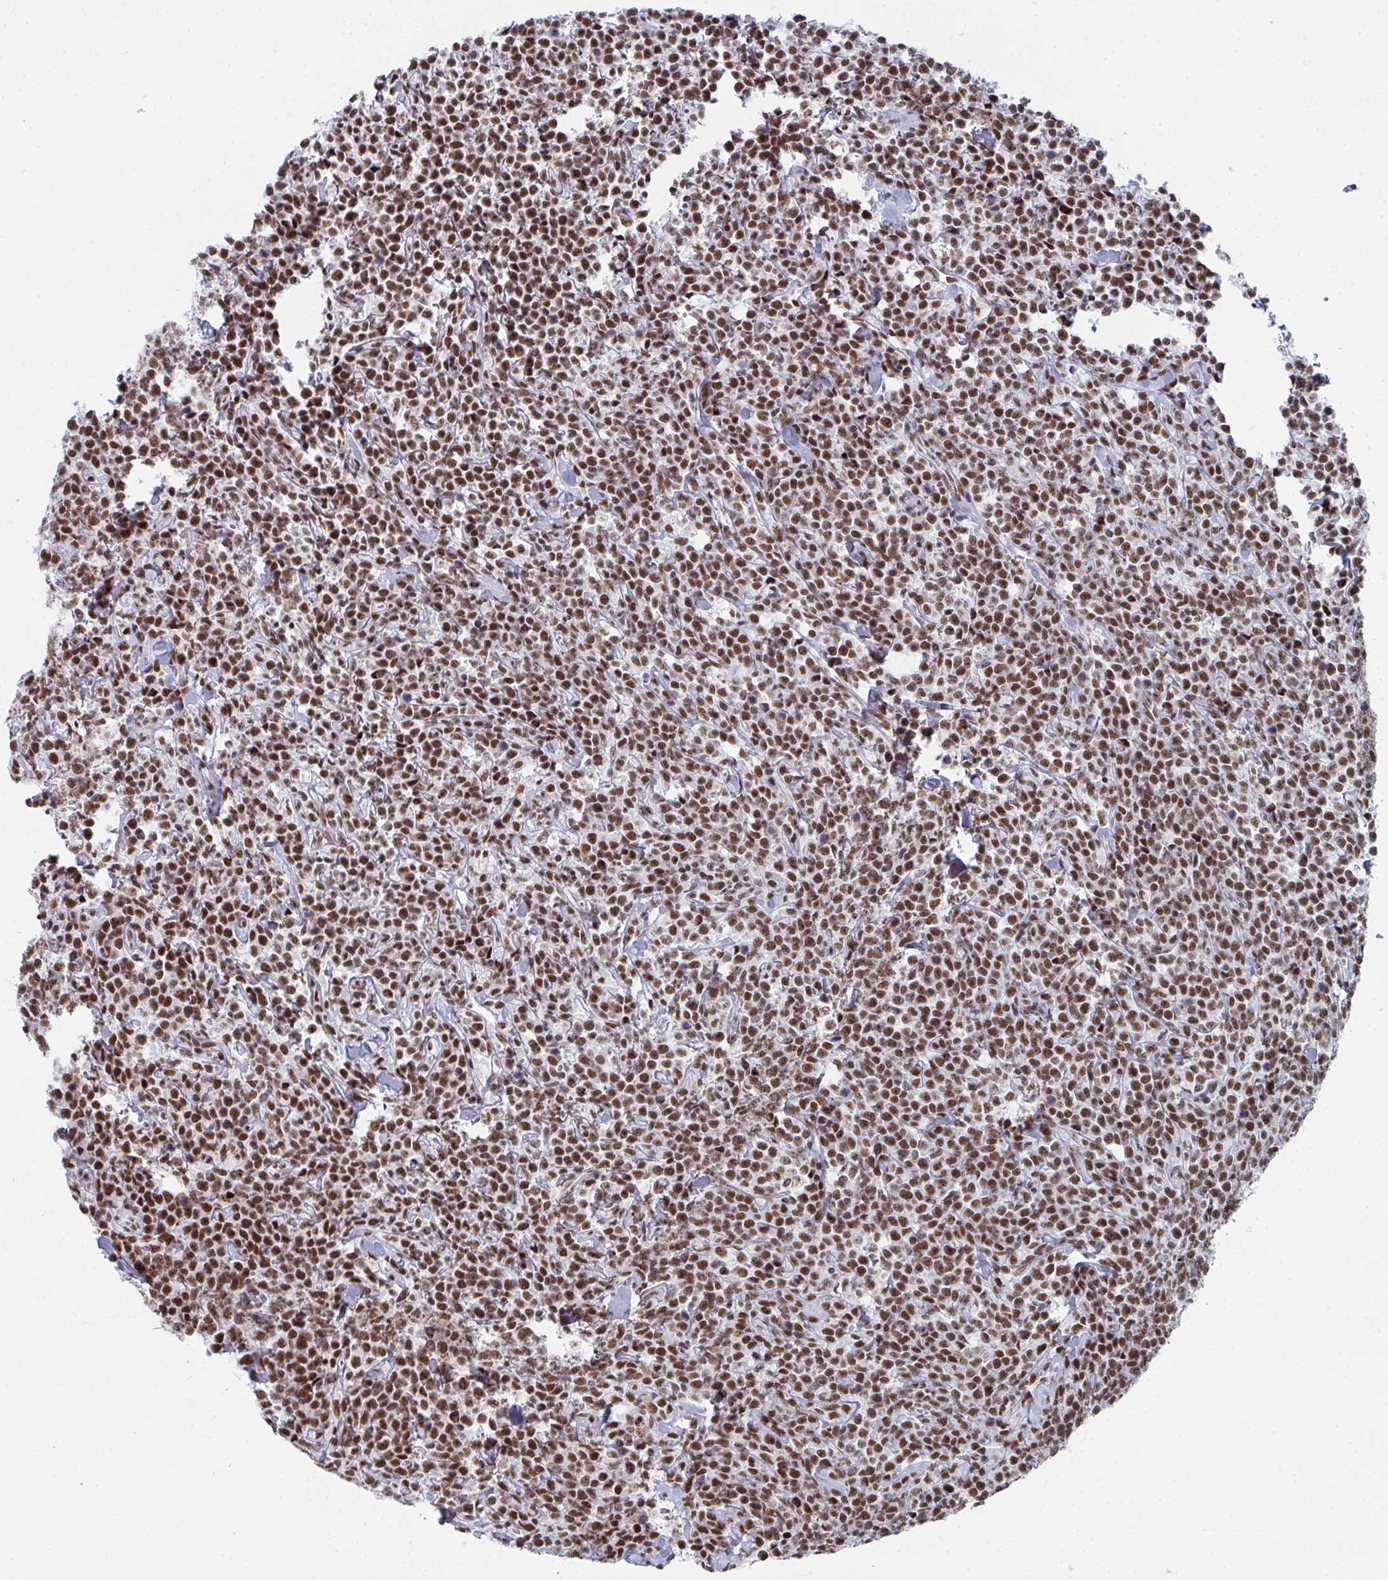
{"staining": {"intensity": "moderate", "quantity": ">75%", "location": "nuclear"}, "tissue": "lymphoma", "cell_type": "Tumor cells", "image_type": "cancer", "snomed": [{"axis": "morphology", "description": "Malignant lymphoma, non-Hodgkin's type, High grade"}, {"axis": "topography", "description": "Small intestine"}], "caption": "DAB immunohistochemical staining of lymphoma reveals moderate nuclear protein staining in about >75% of tumor cells.", "gene": "SNRNP70", "patient": {"sex": "female", "age": 56}}